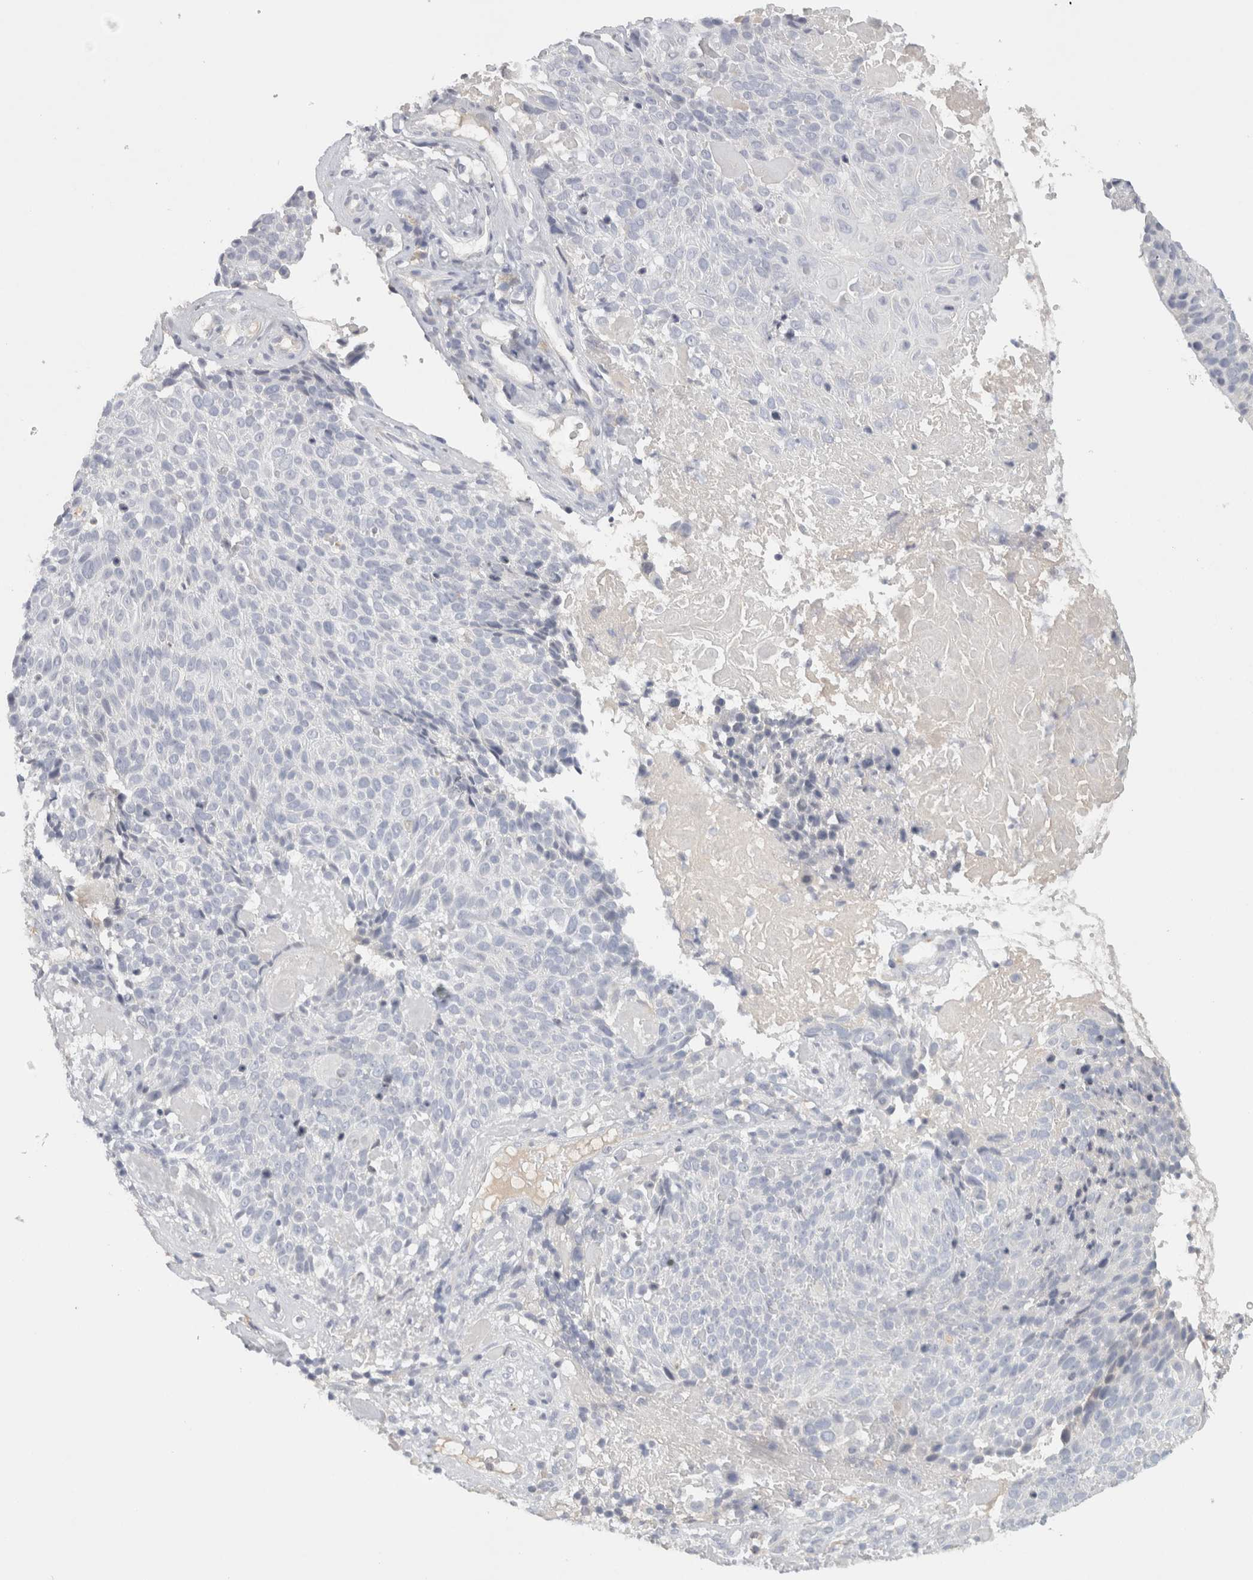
{"staining": {"intensity": "negative", "quantity": "none", "location": "none"}, "tissue": "cervical cancer", "cell_type": "Tumor cells", "image_type": "cancer", "snomed": [{"axis": "morphology", "description": "Squamous cell carcinoma, NOS"}, {"axis": "topography", "description": "Cervix"}], "caption": "DAB immunohistochemical staining of human squamous cell carcinoma (cervical) reveals no significant positivity in tumor cells. Brightfield microscopy of IHC stained with DAB (3,3'-diaminobenzidine) (brown) and hematoxylin (blue), captured at high magnification.", "gene": "STK31", "patient": {"sex": "female", "age": 74}}